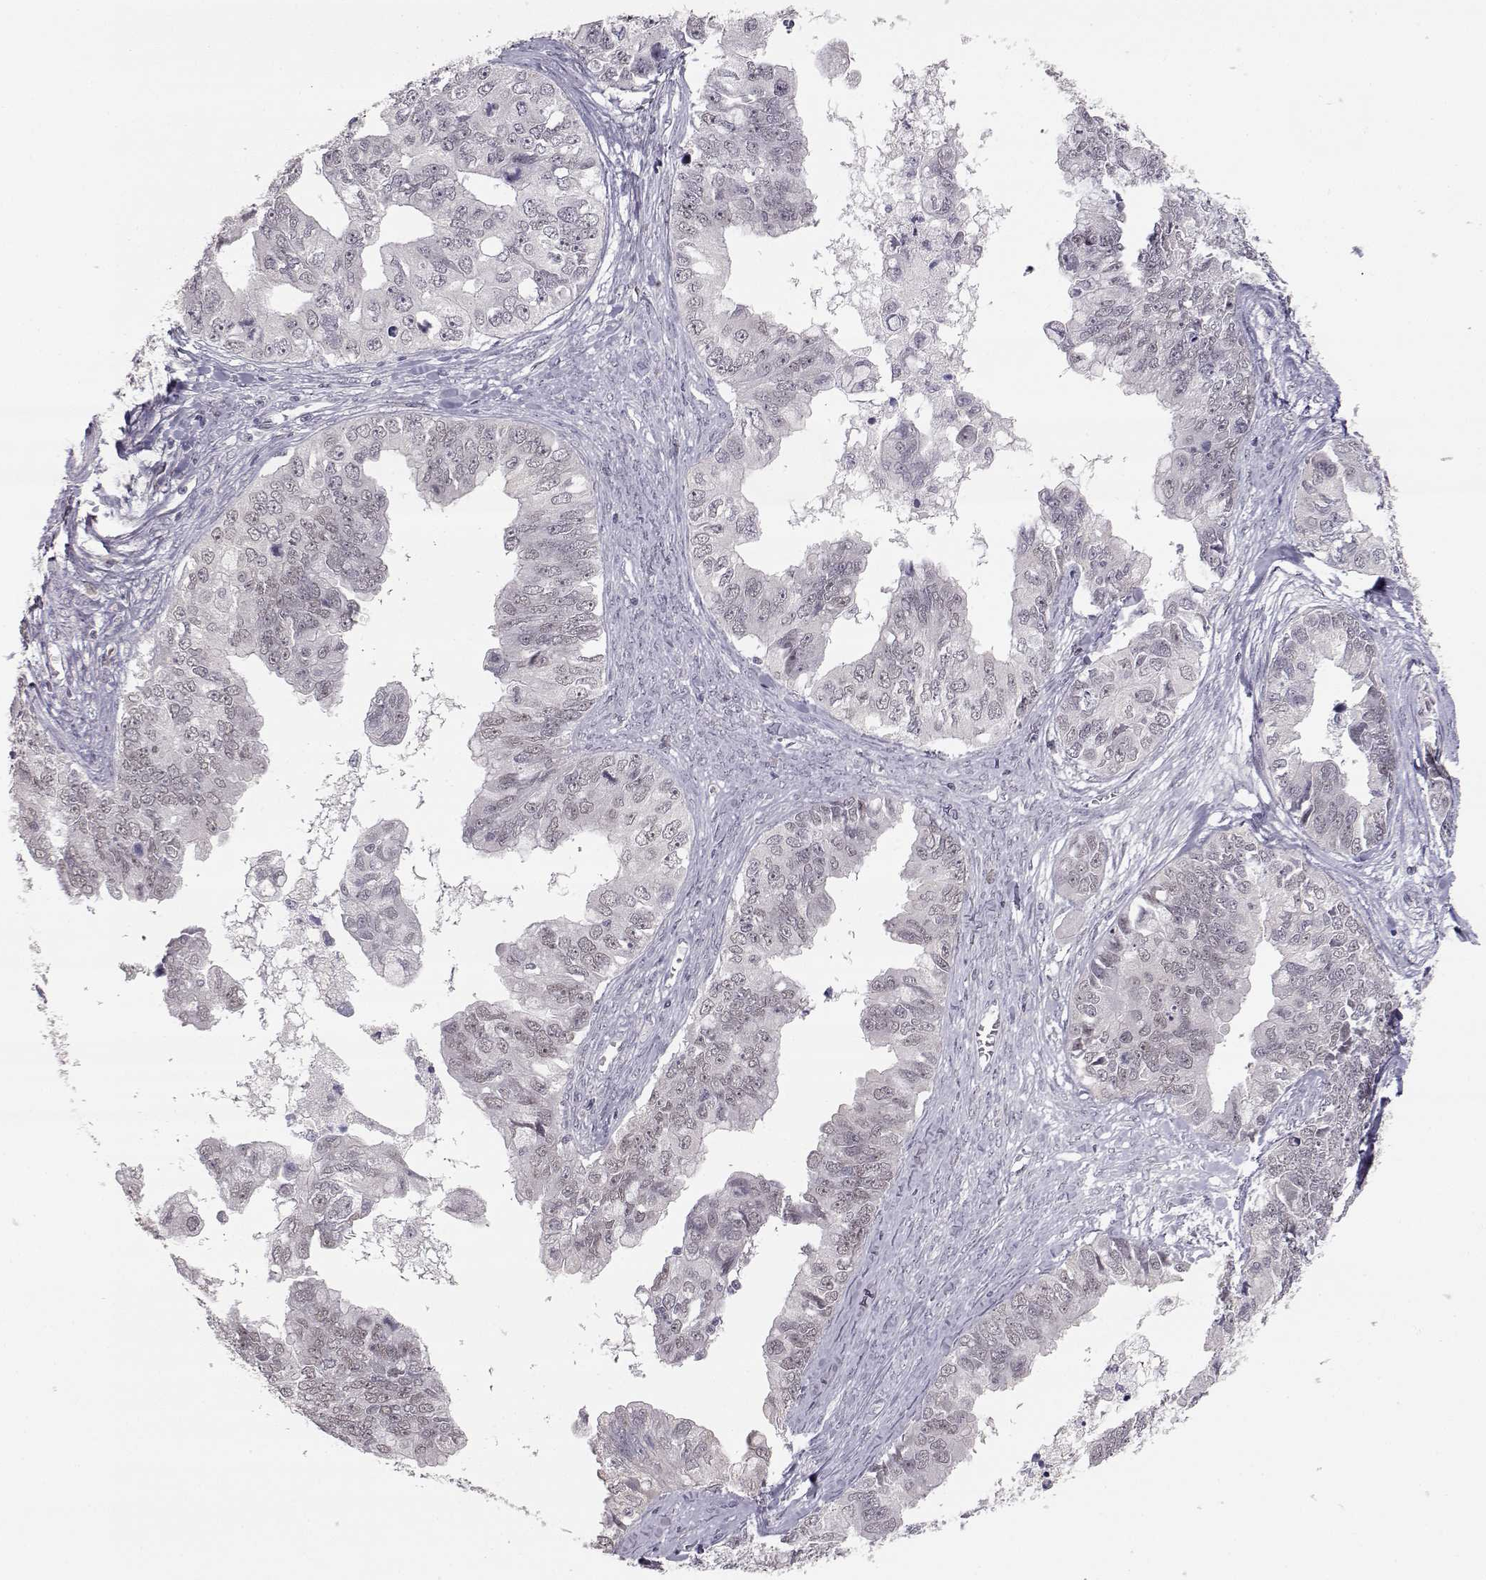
{"staining": {"intensity": "negative", "quantity": "none", "location": "none"}, "tissue": "ovarian cancer", "cell_type": "Tumor cells", "image_type": "cancer", "snomed": [{"axis": "morphology", "description": "Cystadenocarcinoma, mucinous, NOS"}, {"axis": "topography", "description": "Ovary"}], "caption": "This micrograph is of ovarian mucinous cystadenocarcinoma stained with immunohistochemistry to label a protein in brown with the nuclei are counter-stained blue. There is no positivity in tumor cells. The staining was performed using DAB to visualize the protein expression in brown, while the nuclei were stained in blue with hematoxylin (Magnification: 20x).", "gene": "KIF13B", "patient": {"sex": "female", "age": 76}}